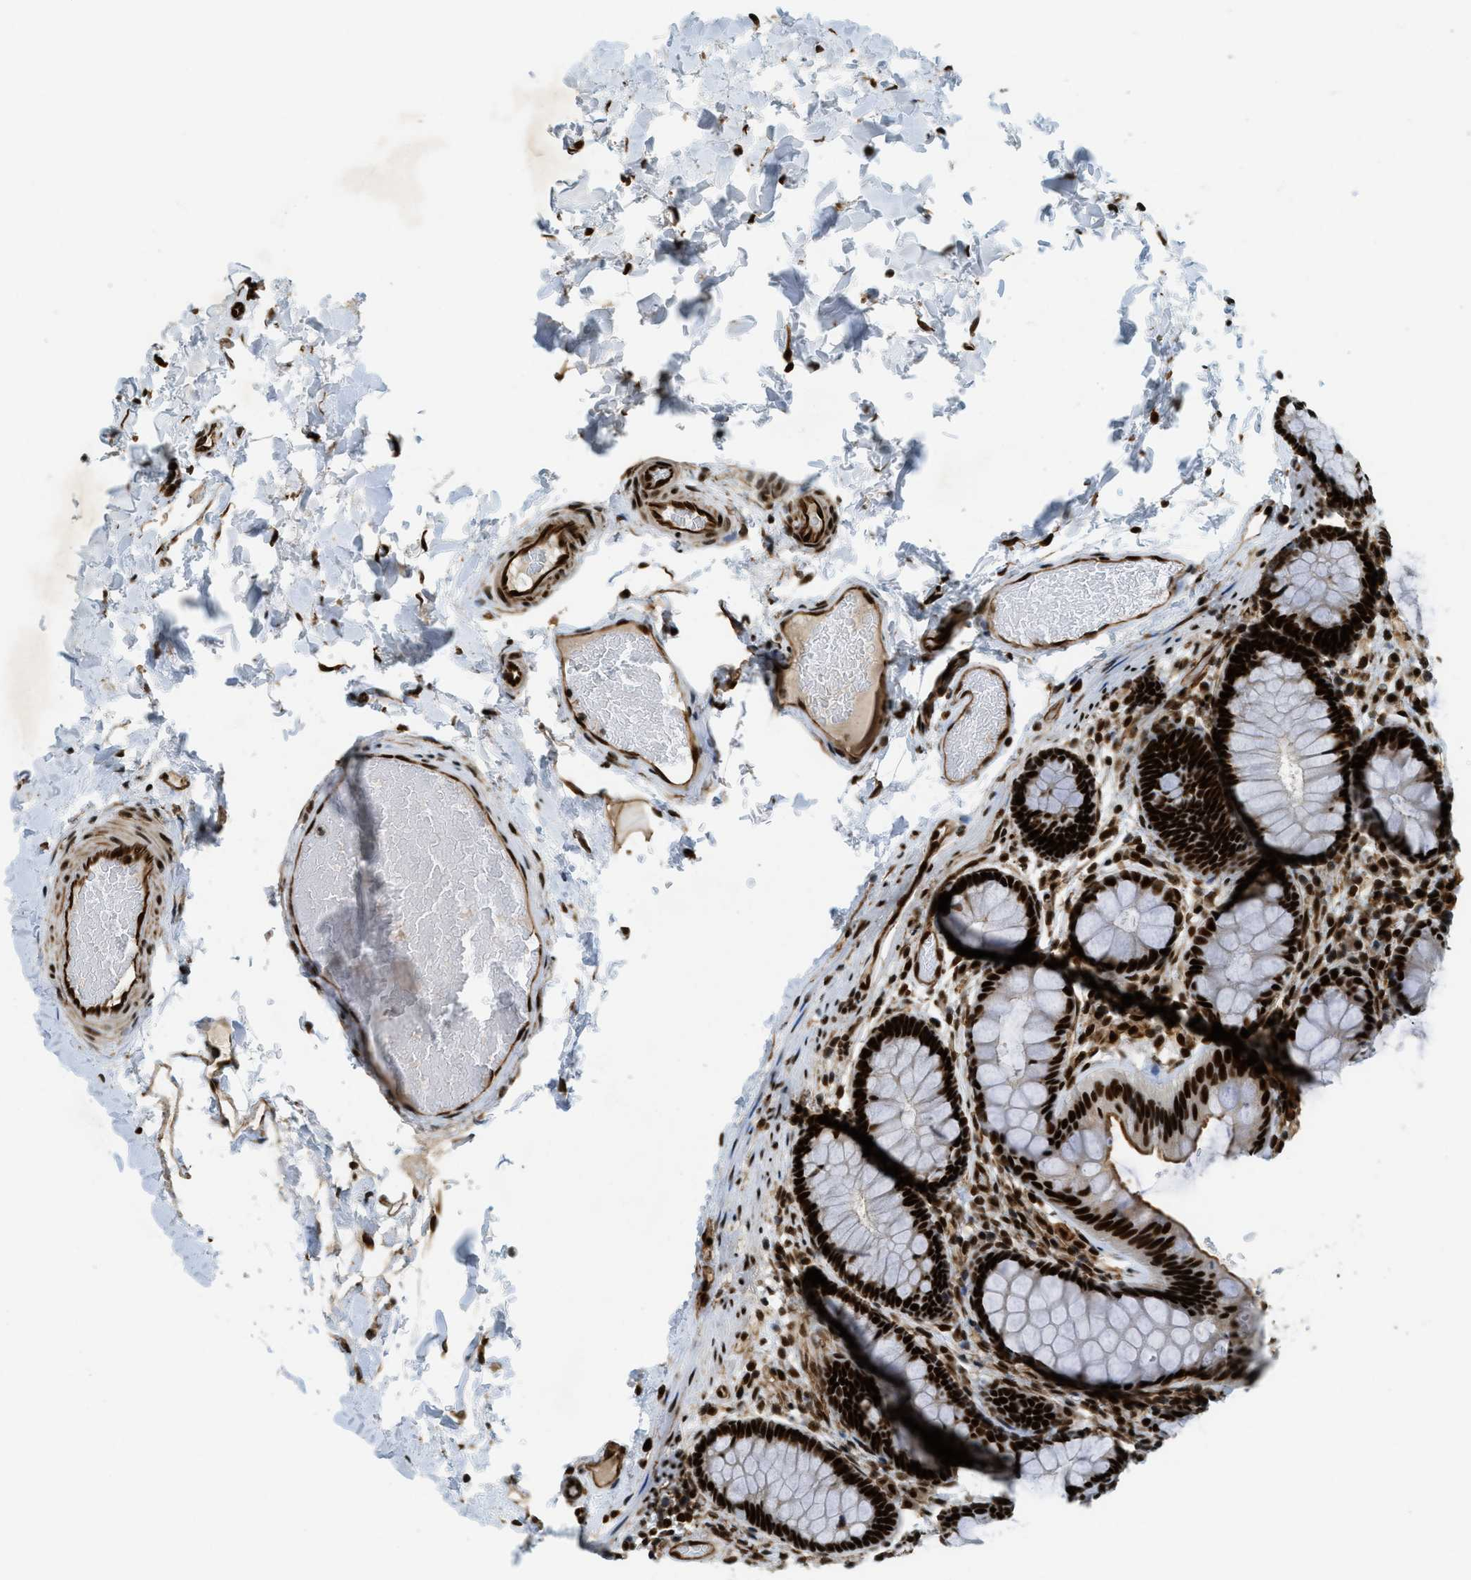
{"staining": {"intensity": "strong", "quantity": ">75%", "location": "nuclear"}, "tissue": "colon", "cell_type": "Endothelial cells", "image_type": "normal", "snomed": [{"axis": "morphology", "description": "Normal tissue, NOS"}, {"axis": "topography", "description": "Colon"}], "caption": "Immunohistochemical staining of normal human colon demonstrates strong nuclear protein positivity in approximately >75% of endothelial cells.", "gene": "ZFR", "patient": {"sex": "female", "age": 56}}